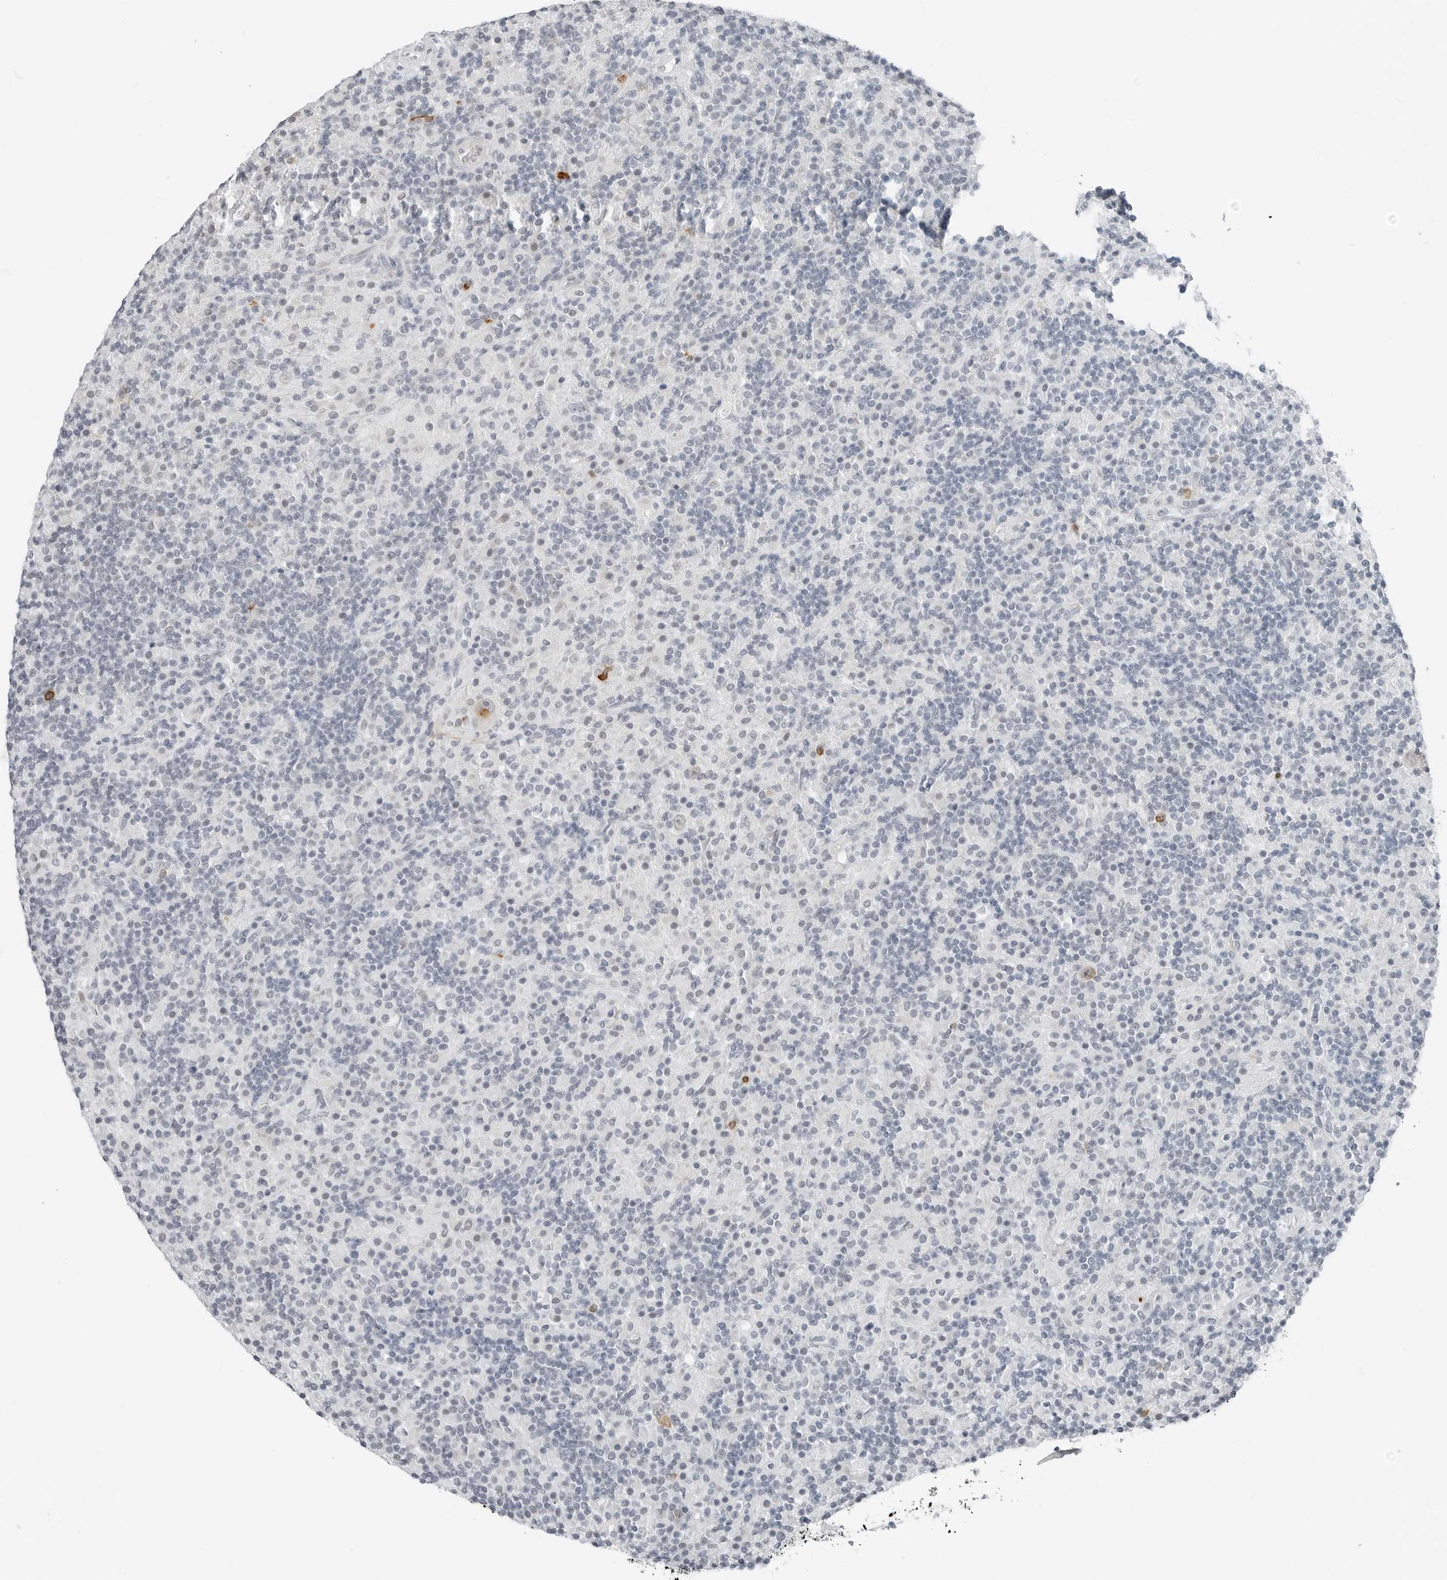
{"staining": {"intensity": "negative", "quantity": "none", "location": "none"}, "tissue": "lymphoma", "cell_type": "Tumor cells", "image_type": "cancer", "snomed": [{"axis": "morphology", "description": "Hodgkin's disease, NOS"}, {"axis": "topography", "description": "Lymph node"}], "caption": "An image of human Hodgkin's disease is negative for staining in tumor cells. (Stains: DAB (3,3'-diaminobenzidine) immunohistochemistry with hematoxylin counter stain, Microscopy: brightfield microscopy at high magnification).", "gene": "XIRP1", "patient": {"sex": "male", "age": 70}}